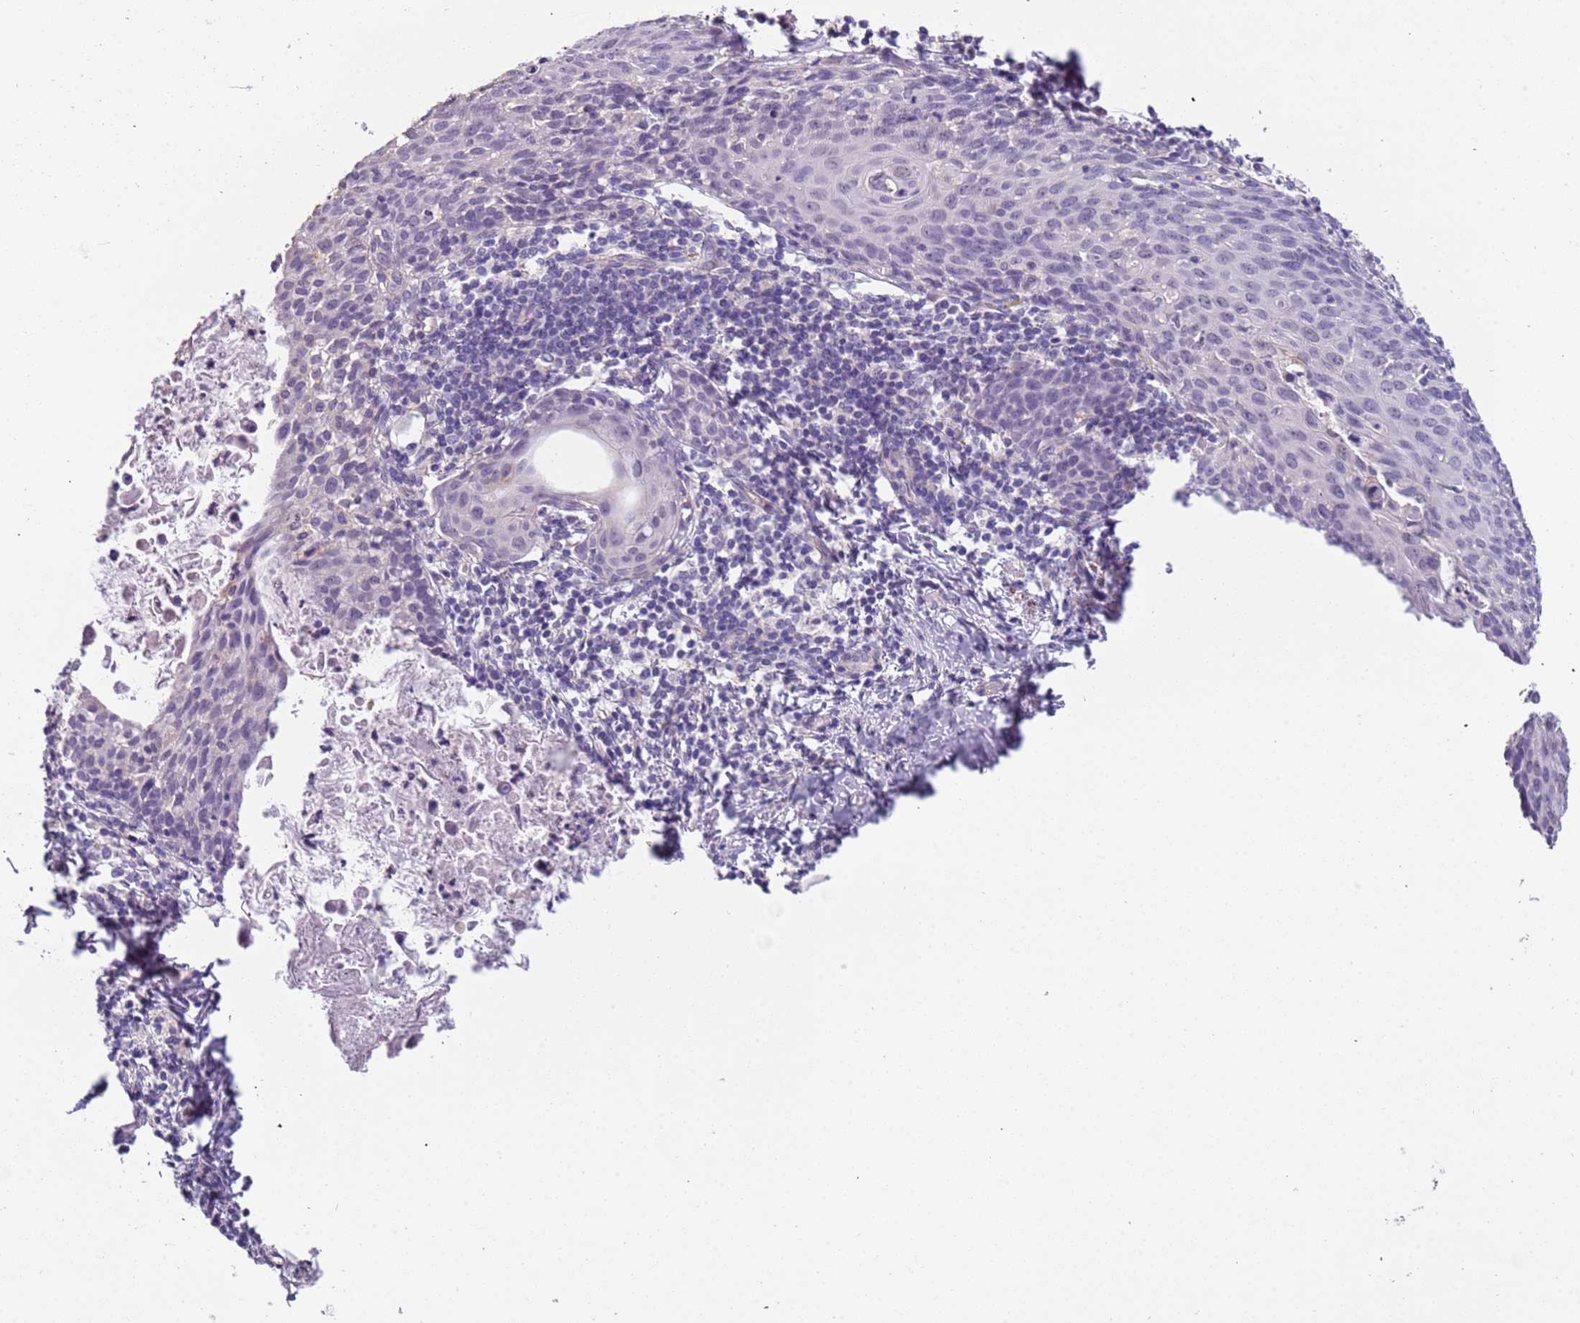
{"staining": {"intensity": "negative", "quantity": "none", "location": "none"}, "tissue": "cervical cancer", "cell_type": "Tumor cells", "image_type": "cancer", "snomed": [{"axis": "morphology", "description": "Squamous cell carcinoma, NOS"}, {"axis": "topography", "description": "Cervix"}], "caption": "An image of cervical cancer (squamous cell carcinoma) stained for a protein shows no brown staining in tumor cells.", "gene": "PCGF2", "patient": {"sex": "female", "age": 52}}